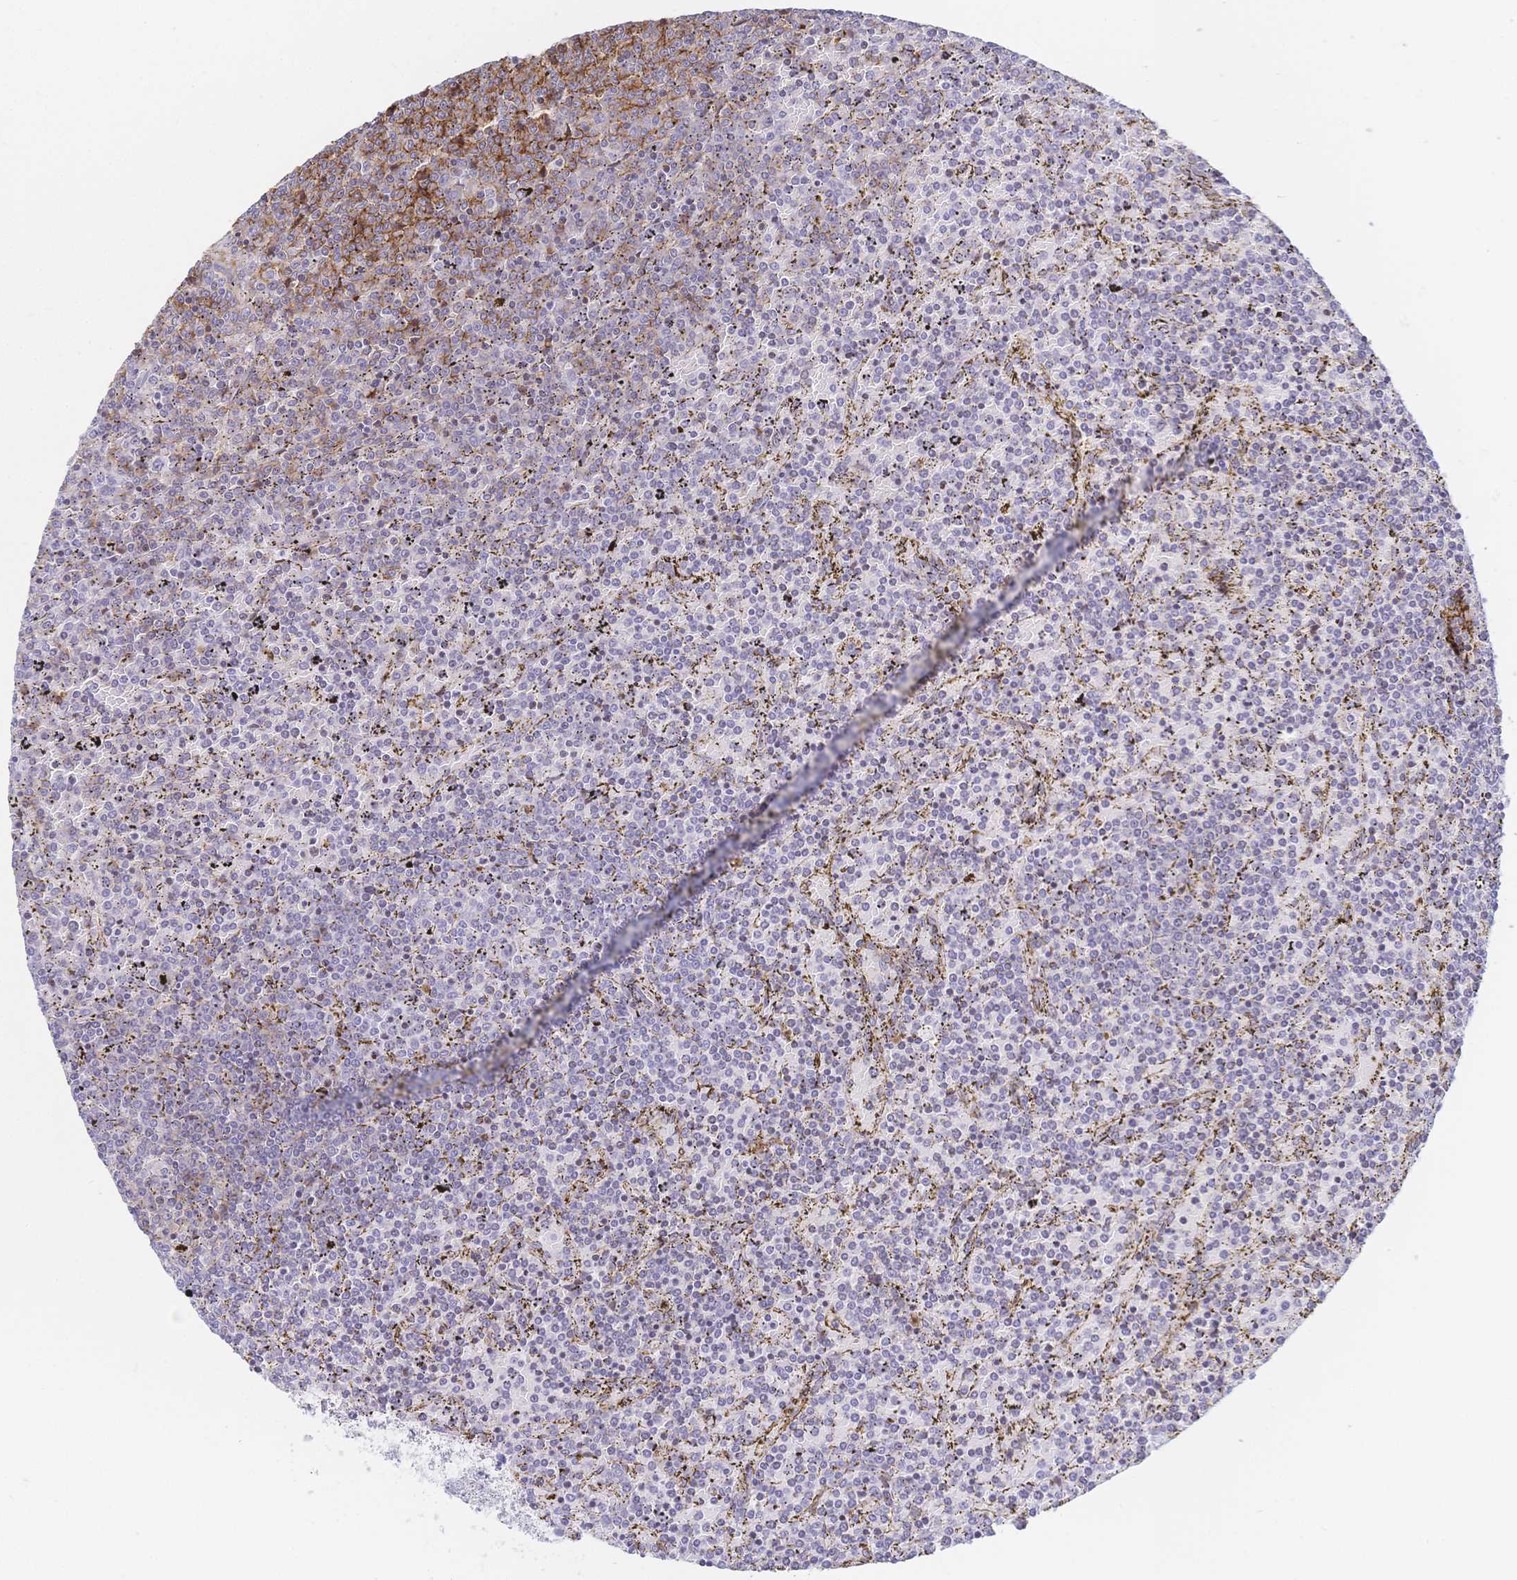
{"staining": {"intensity": "negative", "quantity": "none", "location": "none"}, "tissue": "lymphoma", "cell_type": "Tumor cells", "image_type": "cancer", "snomed": [{"axis": "morphology", "description": "Malignant lymphoma, non-Hodgkin's type, Low grade"}, {"axis": "topography", "description": "Spleen"}], "caption": "High magnification brightfield microscopy of low-grade malignant lymphoma, non-Hodgkin's type stained with DAB (brown) and counterstained with hematoxylin (blue): tumor cells show no significant positivity.", "gene": "CR2", "patient": {"sex": "female", "age": 77}}